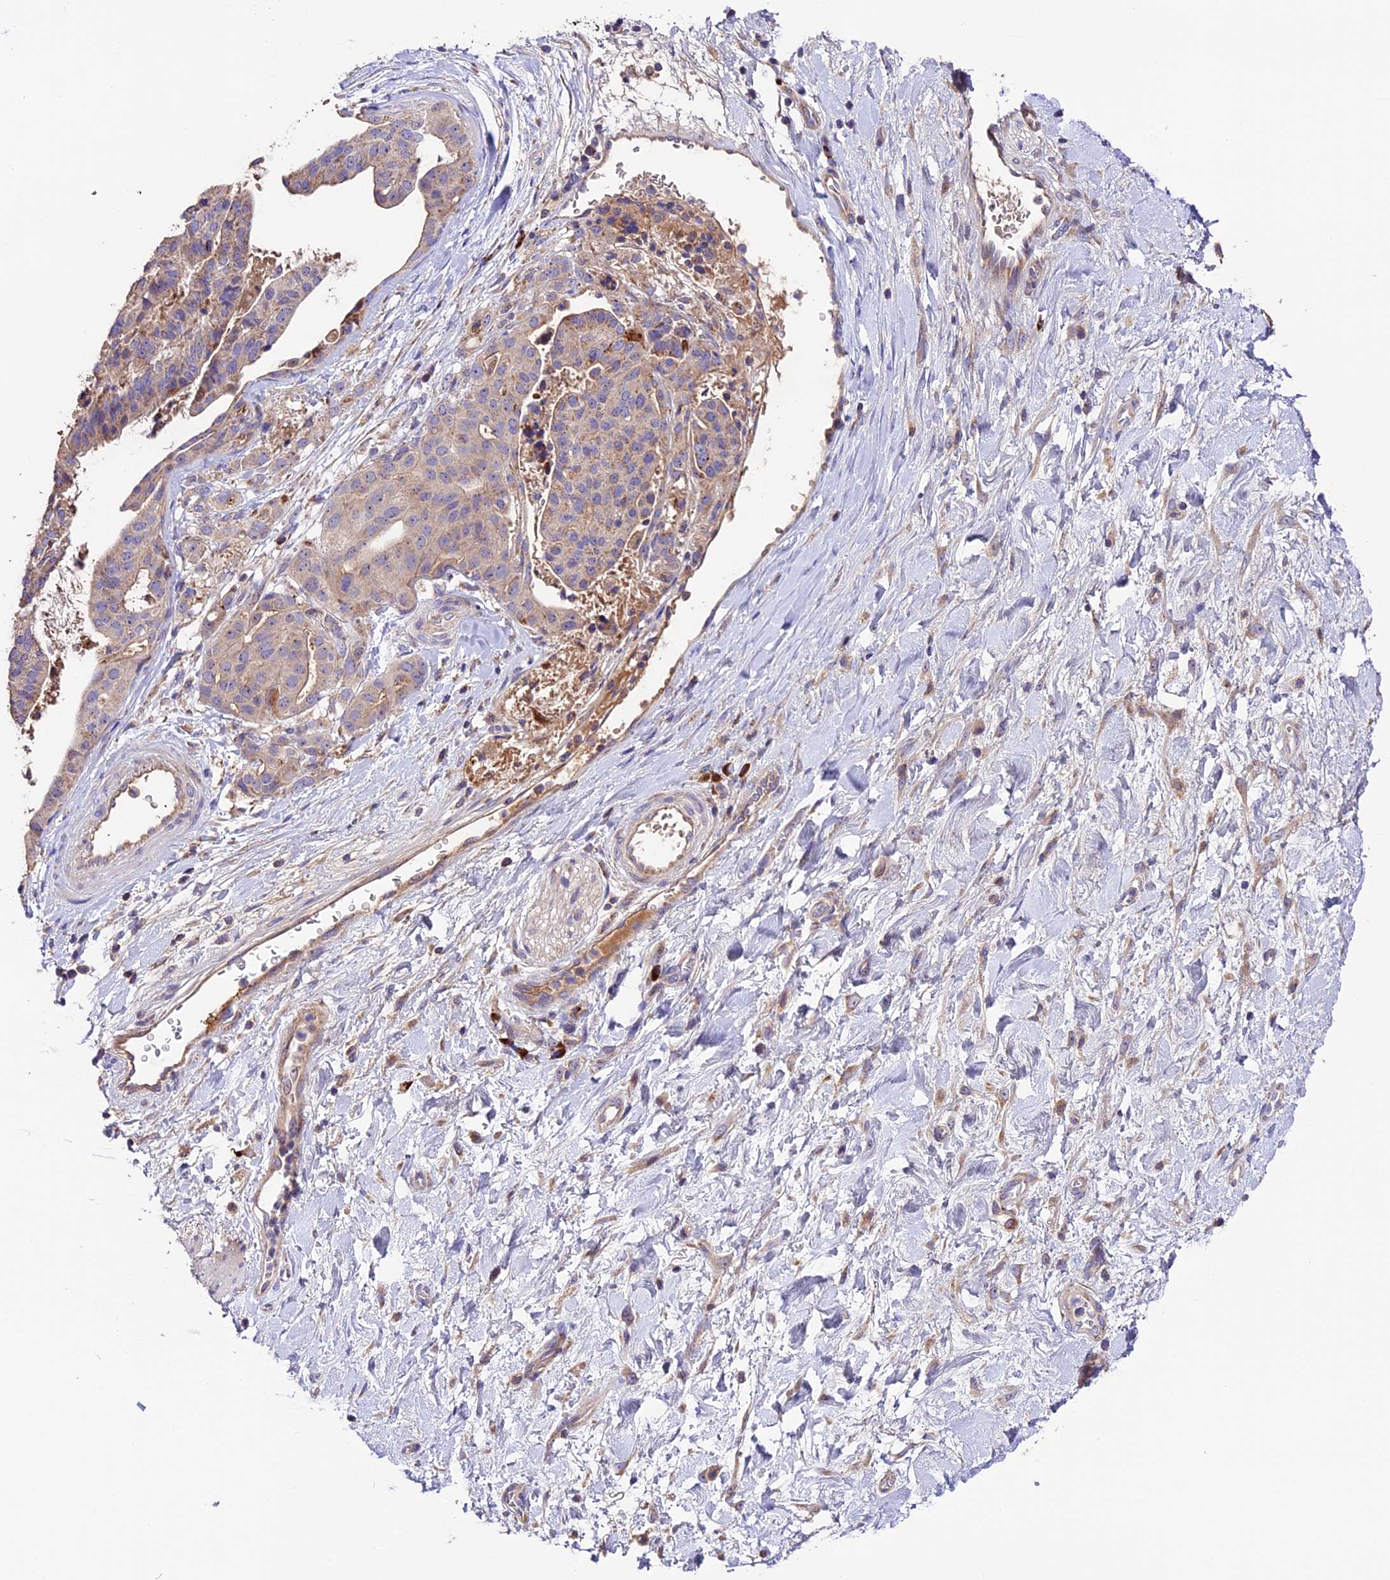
{"staining": {"intensity": "weak", "quantity": ">75%", "location": "cytoplasmic/membranous"}, "tissue": "stomach cancer", "cell_type": "Tumor cells", "image_type": "cancer", "snomed": [{"axis": "morphology", "description": "Adenocarcinoma, NOS"}, {"axis": "topography", "description": "Stomach"}], "caption": "Immunohistochemical staining of human adenocarcinoma (stomach) exhibits low levels of weak cytoplasmic/membranous protein staining in approximately >75% of tumor cells.", "gene": "METTL22", "patient": {"sex": "male", "age": 48}}